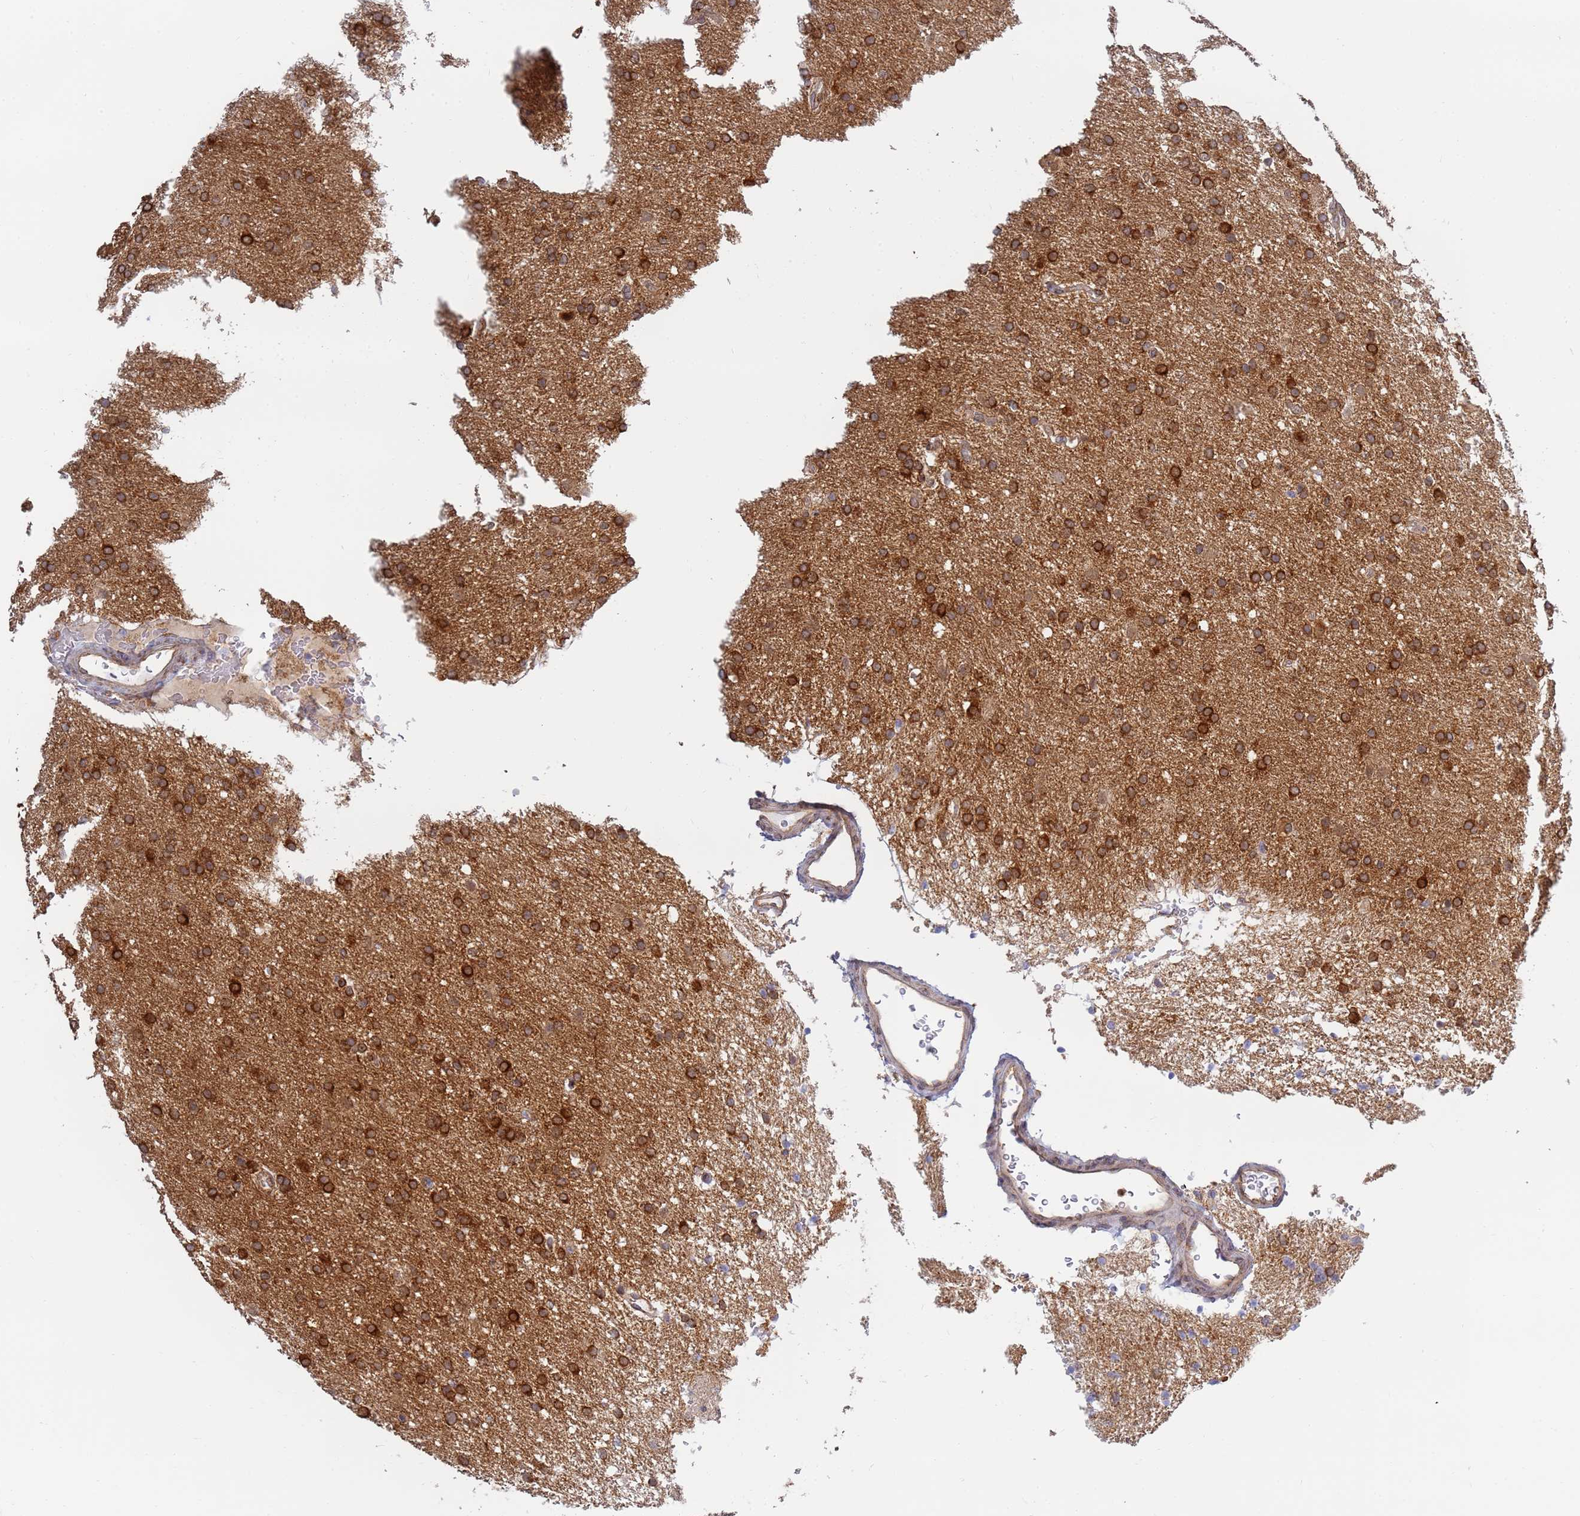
{"staining": {"intensity": "strong", "quantity": ">75%", "location": "cytoplasmic/membranous"}, "tissue": "glioma", "cell_type": "Tumor cells", "image_type": "cancer", "snomed": [{"axis": "morphology", "description": "Glioma, malignant, High grade"}, {"axis": "topography", "description": "Brain"}], "caption": "Immunohistochemical staining of malignant high-grade glioma displays strong cytoplasmic/membranous protein positivity in about >75% of tumor cells.", "gene": "CEP170", "patient": {"sex": "male", "age": 72}}